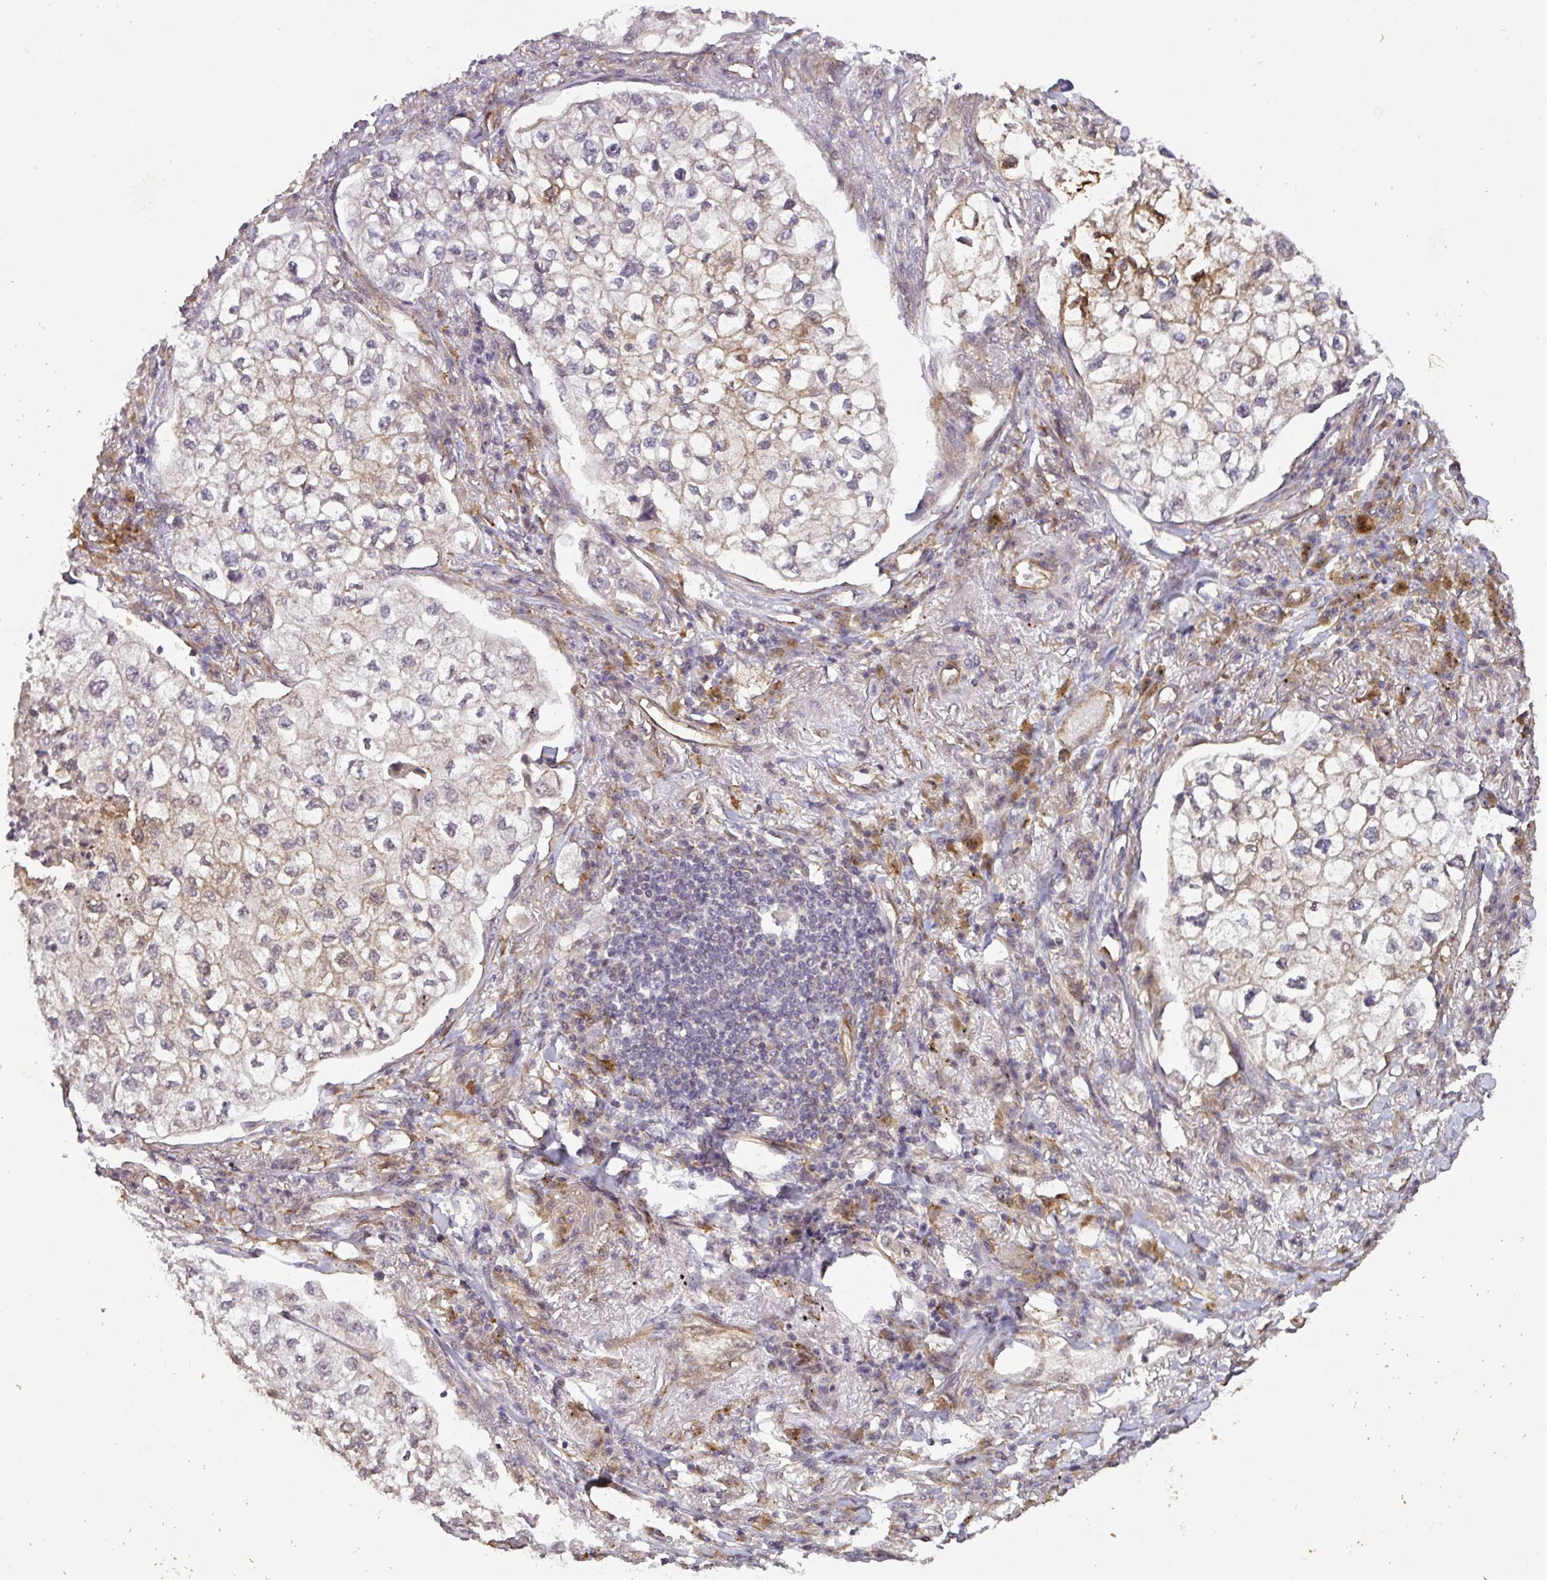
{"staining": {"intensity": "weak", "quantity": "25%-75%", "location": "cytoplasmic/membranous"}, "tissue": "lung cancer", "cell_type": "Tumor cells", "image_type": "cancer", "snomed": [{"axis": "morphology", "description": "Adenocarcinoma, NOS"}, {"axis": "topography", "description": "Lung"}], "caption": "This is an image of immunohistochemistry staining of lung cancer (adenocarcinoma), which shows weak expression in the cytoplasmic/membranous of tumor cells.", "gene": "CYFIP2", "patient": {"sex": "male", "age": 63}}